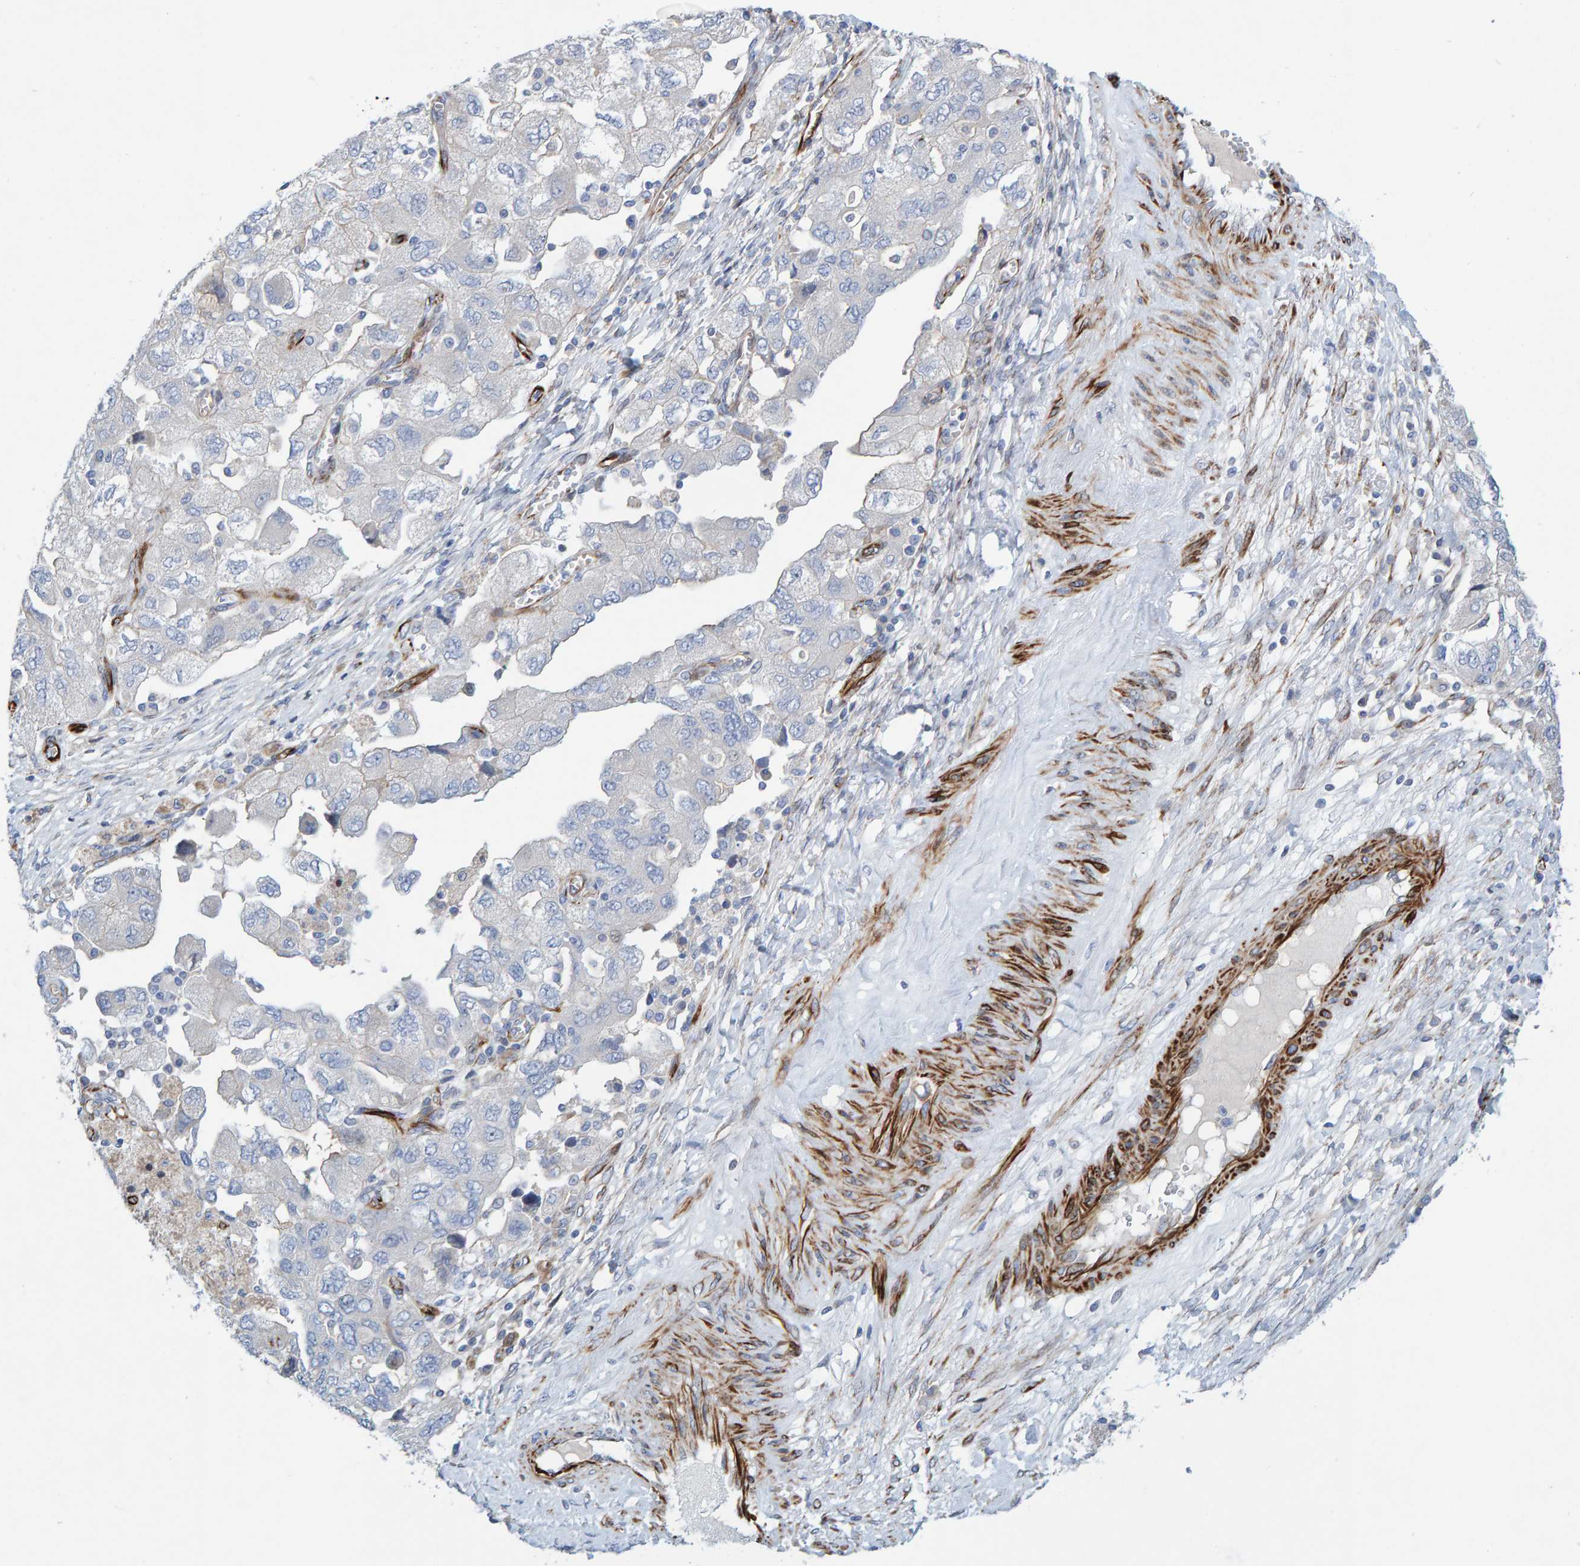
{"staining": {"intensity": "negative", "quantity": "none", "location": "none"}, "tissue": "ovarian cancer", "cell_type": "Tumor cells", "image_type": "cancer", "snomed": [{"axis": "morphology", "description": "Carcinoma, NOS"}, {"axis": "morphology", "description": "Cystadenocarcinoma, serous, NOS"}, {"axis": "topography", "description": "Ovary"}], "caption": "Photomicrograph shows no significant protein expression in tumor cells of ovarian serous cystadenocarcinoma.", "gene": "POLG2", "patient": {"sex": "female", "age": 69}}